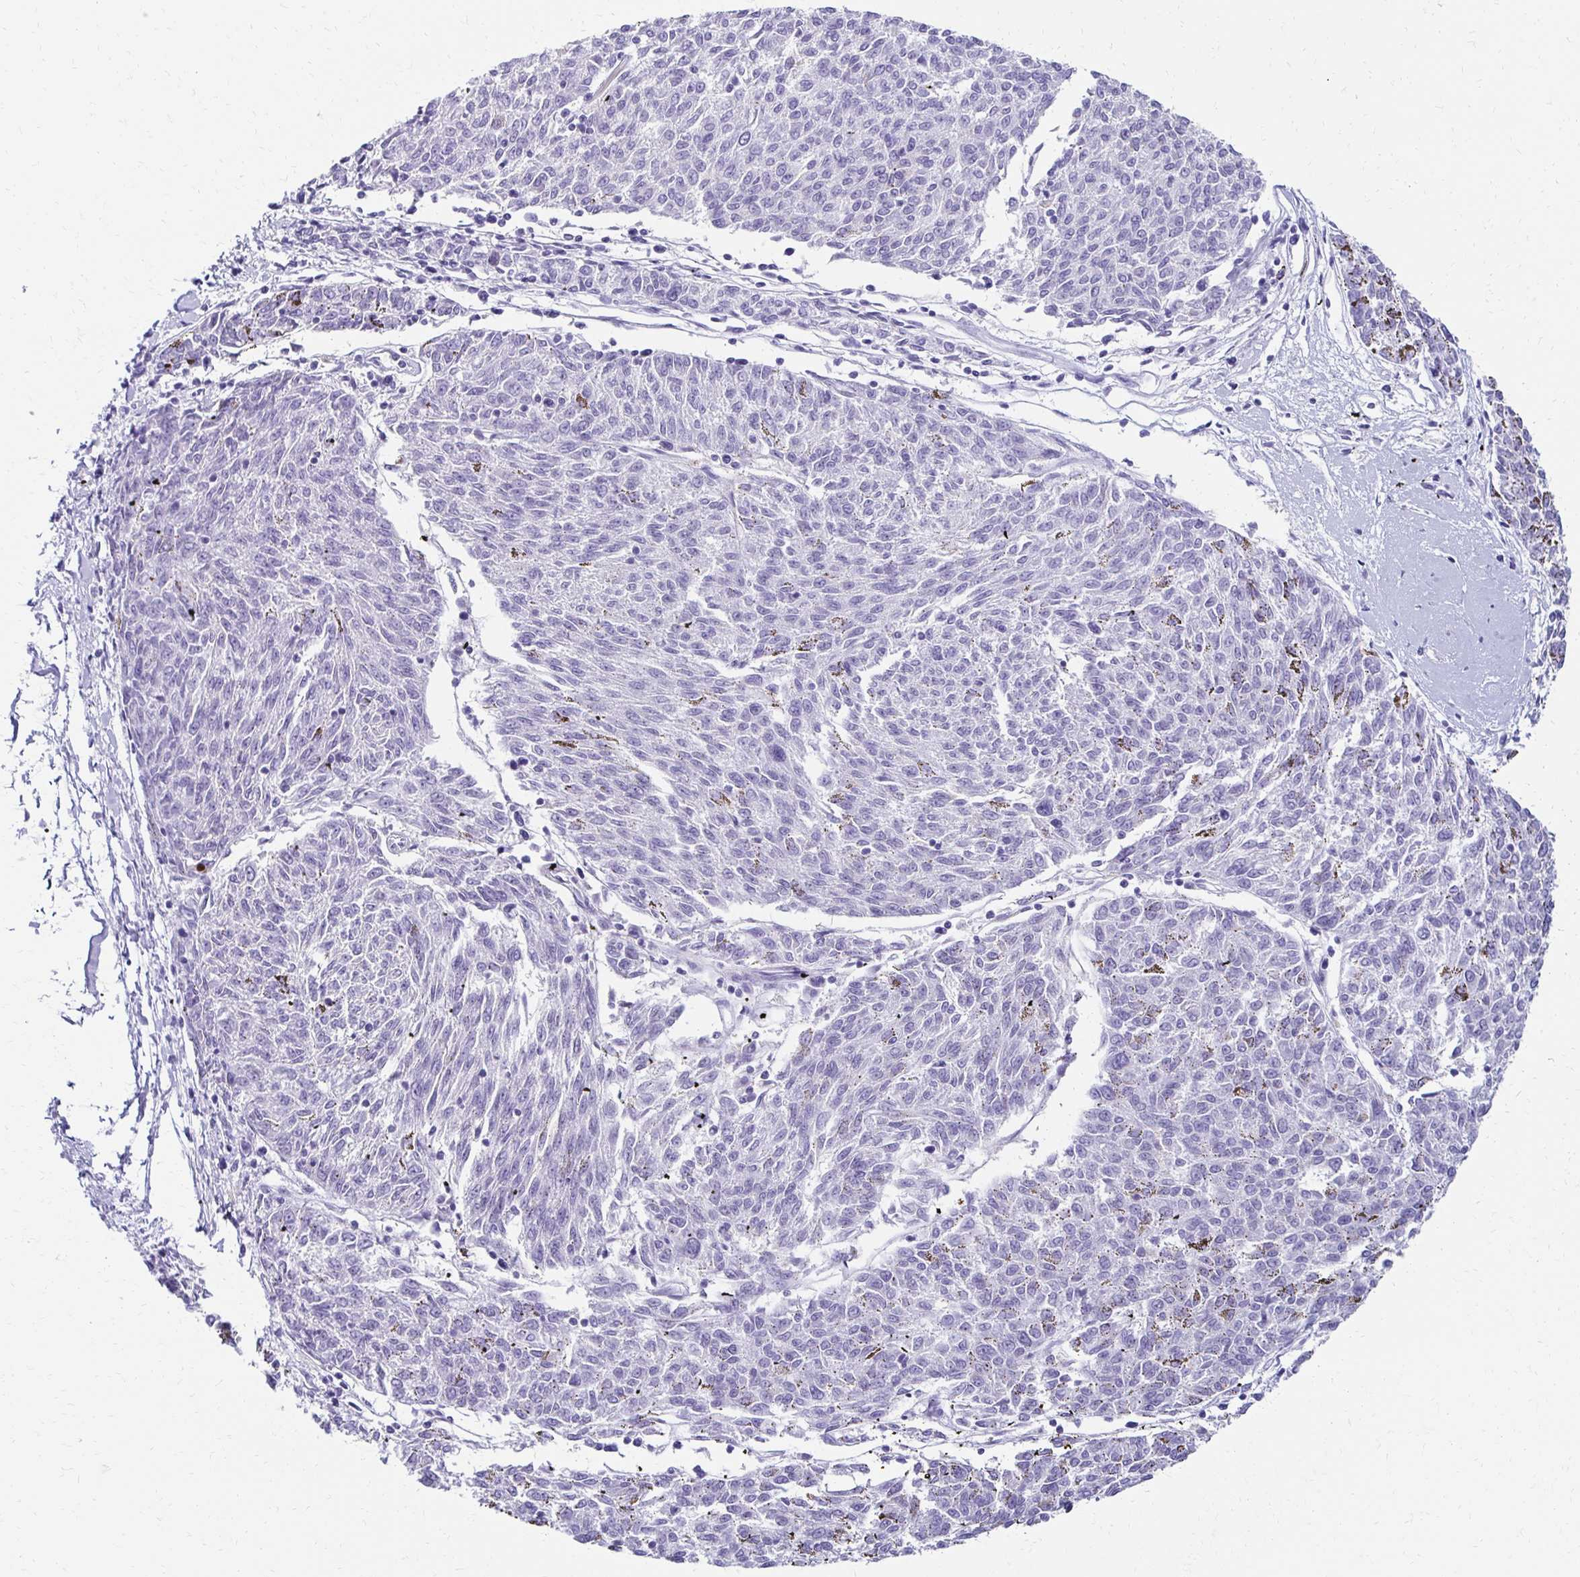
{"staining": {"intensity": "negative", "quantity": "none", "location": "none"}, "tissue": "melanoma", "cell_type": "Tumor cells", "image_type": "cancer", "snomed": [{"axis": "morphology", "description": "Malignant melanoma, NOS"}, {"axis": "topography", "description": "Skin"}], "caption": "A high-resolution histopathology image shows immunohistochemistry staining of malignant melanoma, which displays no significant expression in tumor cells.", "gene": "TMEM54", "patient": {"sex": "female", "age": 72}}